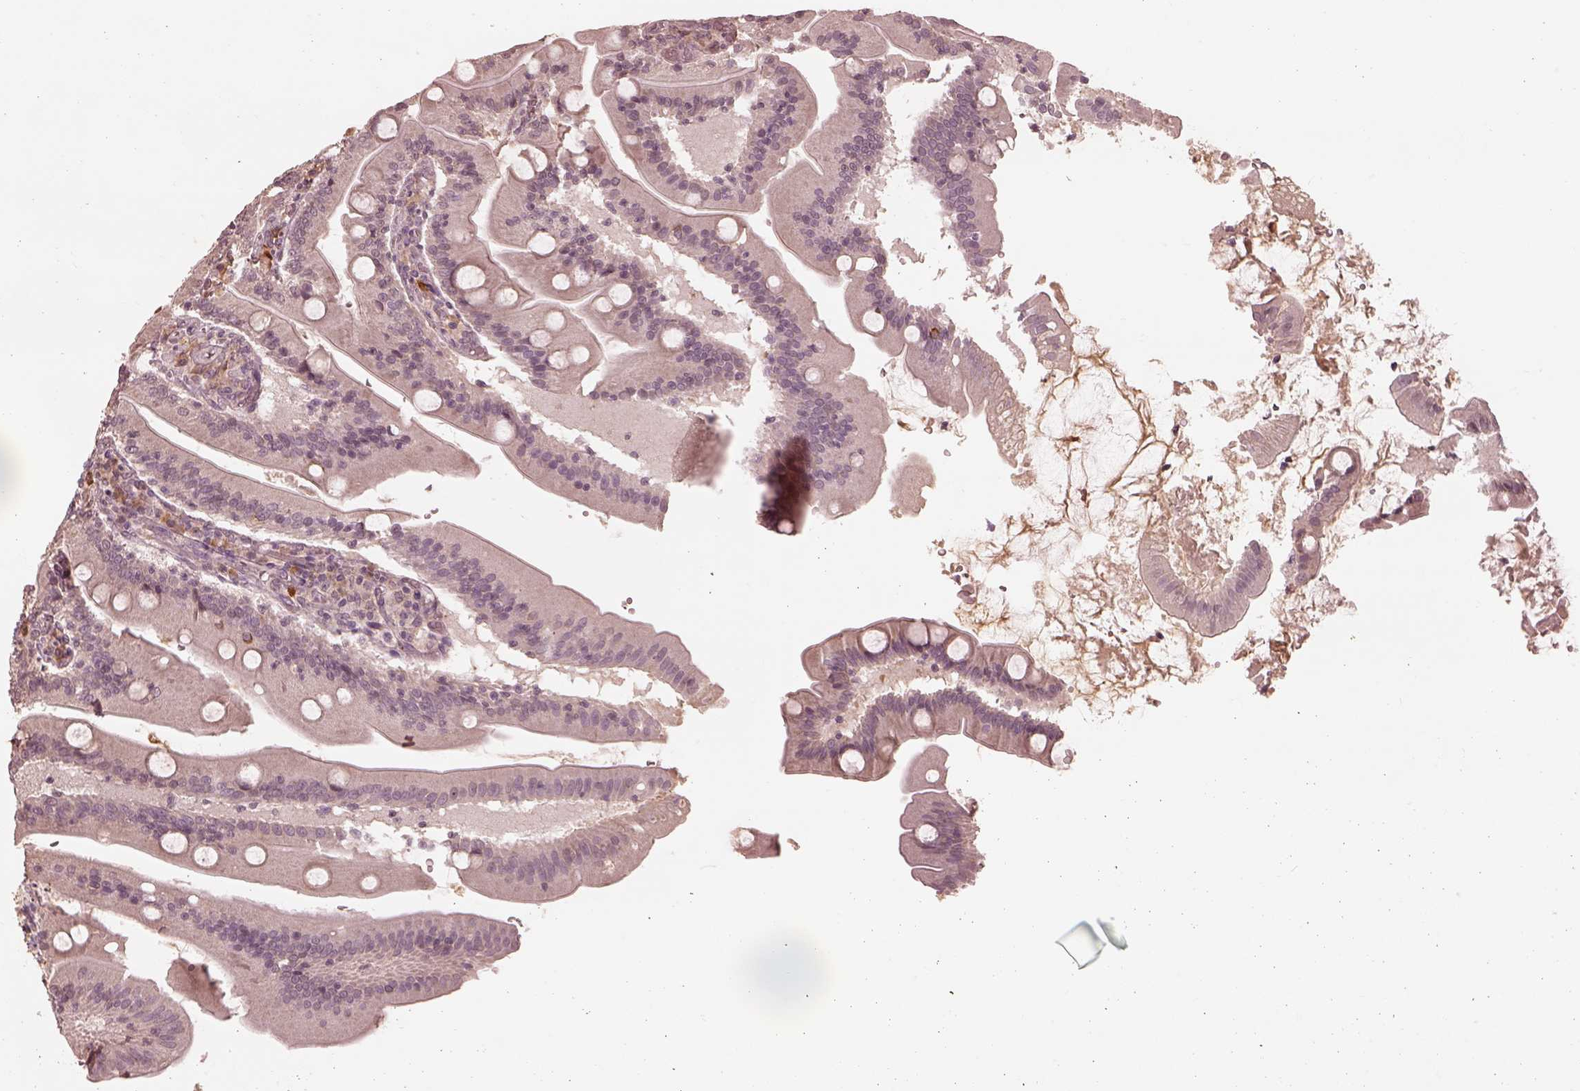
{"staining": {"intensity": "negative", "quantity": "none", "location": "none"}, "tissue": "small intestine", "cell_type": "Glandular cells", "image_type": "normal", "snomed": [{"axis": "morphology", "description": "Normal tissue, NOS"}, {"axis": "topography", "description": "Small intestine"}], "caption": "An immunohistochemistry histopathology image of normal small intestine is shown. There is no staining in glandular cells of small intestine. The staining was performed using DAB (3,3'-diaminobenzidine) to visualize the protein expression in brown, while the nuclei were stained in blue with hematoxylin (Magnification: 20x).", "gene": "CALR3", "patient": {"sex": "male", "age": 37}}